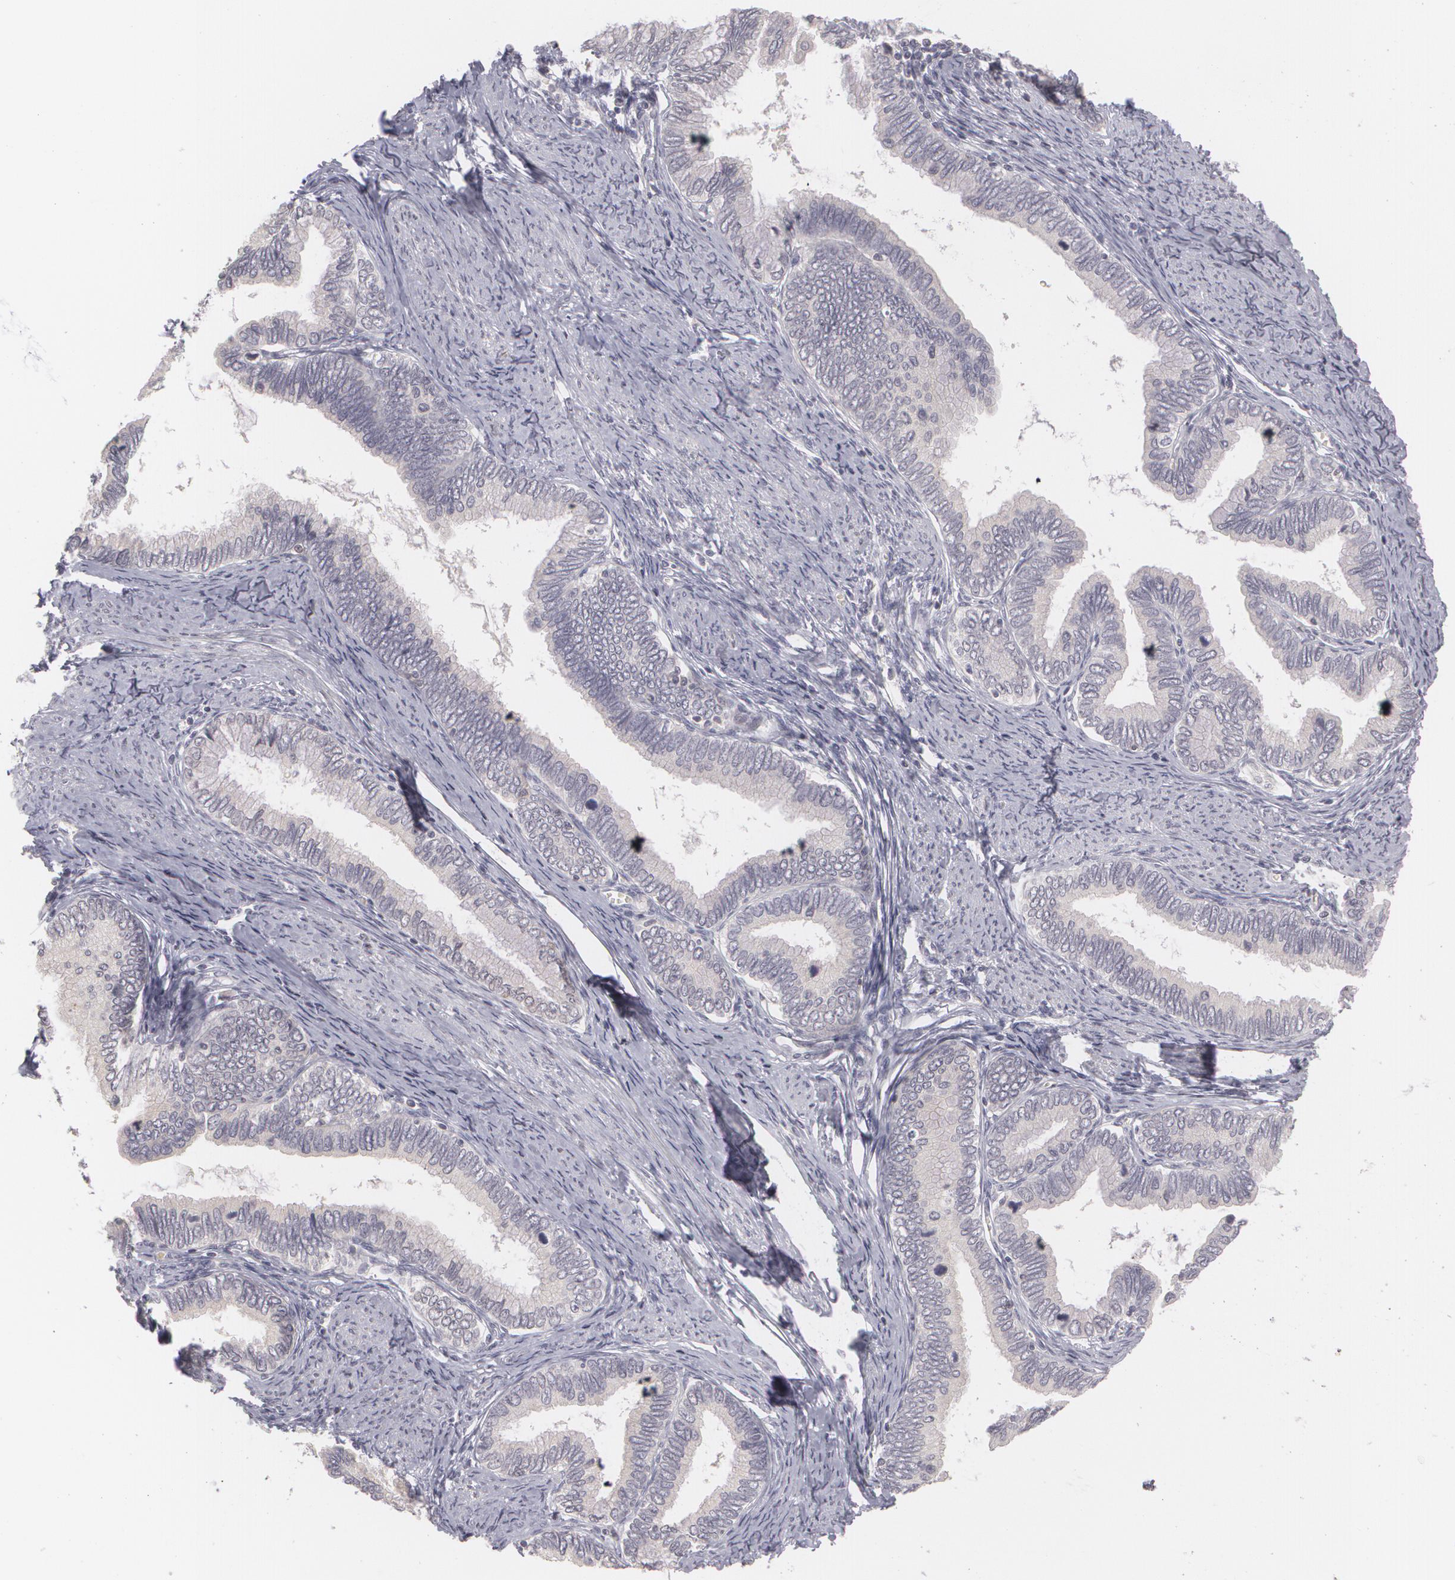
{"staining": {"intensity": "negative", "quantity": "none", "location": "none"}, "tissue": "cervical cancer", "cell_type": "Tumor cells", "image_type": "cancer", "snomed": [{"axis": "morphology", "description": "Adenocarcinoma, NOS"}, {"axis": "topography", "description": "Cervix"}], "caption": "The immunohistochemistry (IHC) micrograph has no significant positivity in tumor cells of cervical cancer tissue. The staining is performed using DAB (3,3'-diaminobenzidine) brown chromogen with nuclei counter-stained in using hematoxylin.", "gene": "ZBTB16", "patient": {"sex": "female", "age": 49}}